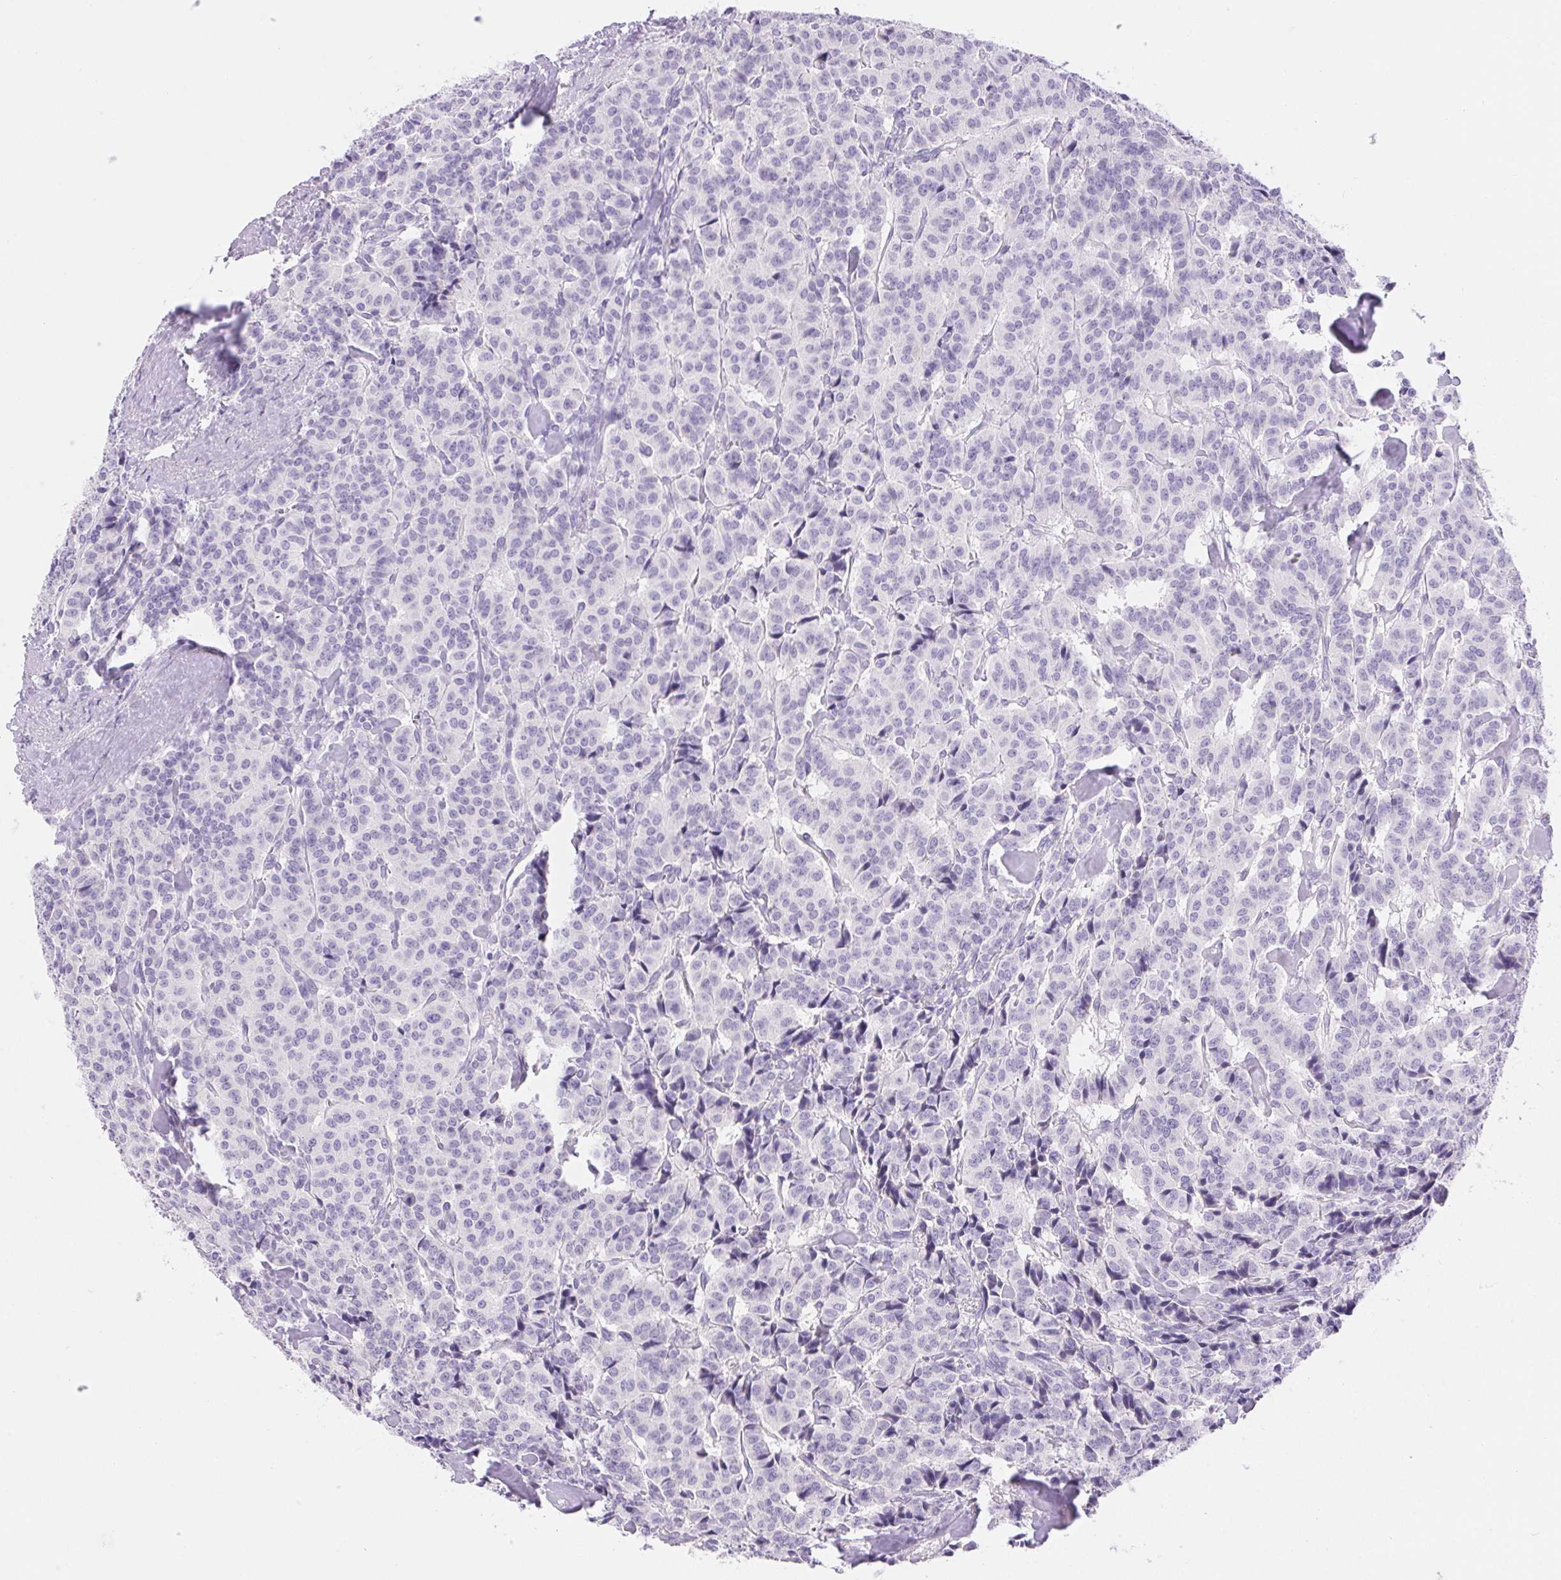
{"staining": {"intensity": "negative", "quantity": "none", "location": "none"}, "tissue": "carcinoid", "cell_type": "Tumor cells", "image_type": "cancer", "snomed": [{"axis": "morphology", "description": "Normal tissue, NOS"}, {"axis": "morphology", "description": "Carcinoid, malignant, NOS"}, {"axis": "topography", "description": "Lung"}], "caption": "The image exhibits no significant positivity in tumor cells of carcinoid. Nuclei are stained in blue.", "gene": "CLDN16", "patient": {"sex": "female", "age": 46}}